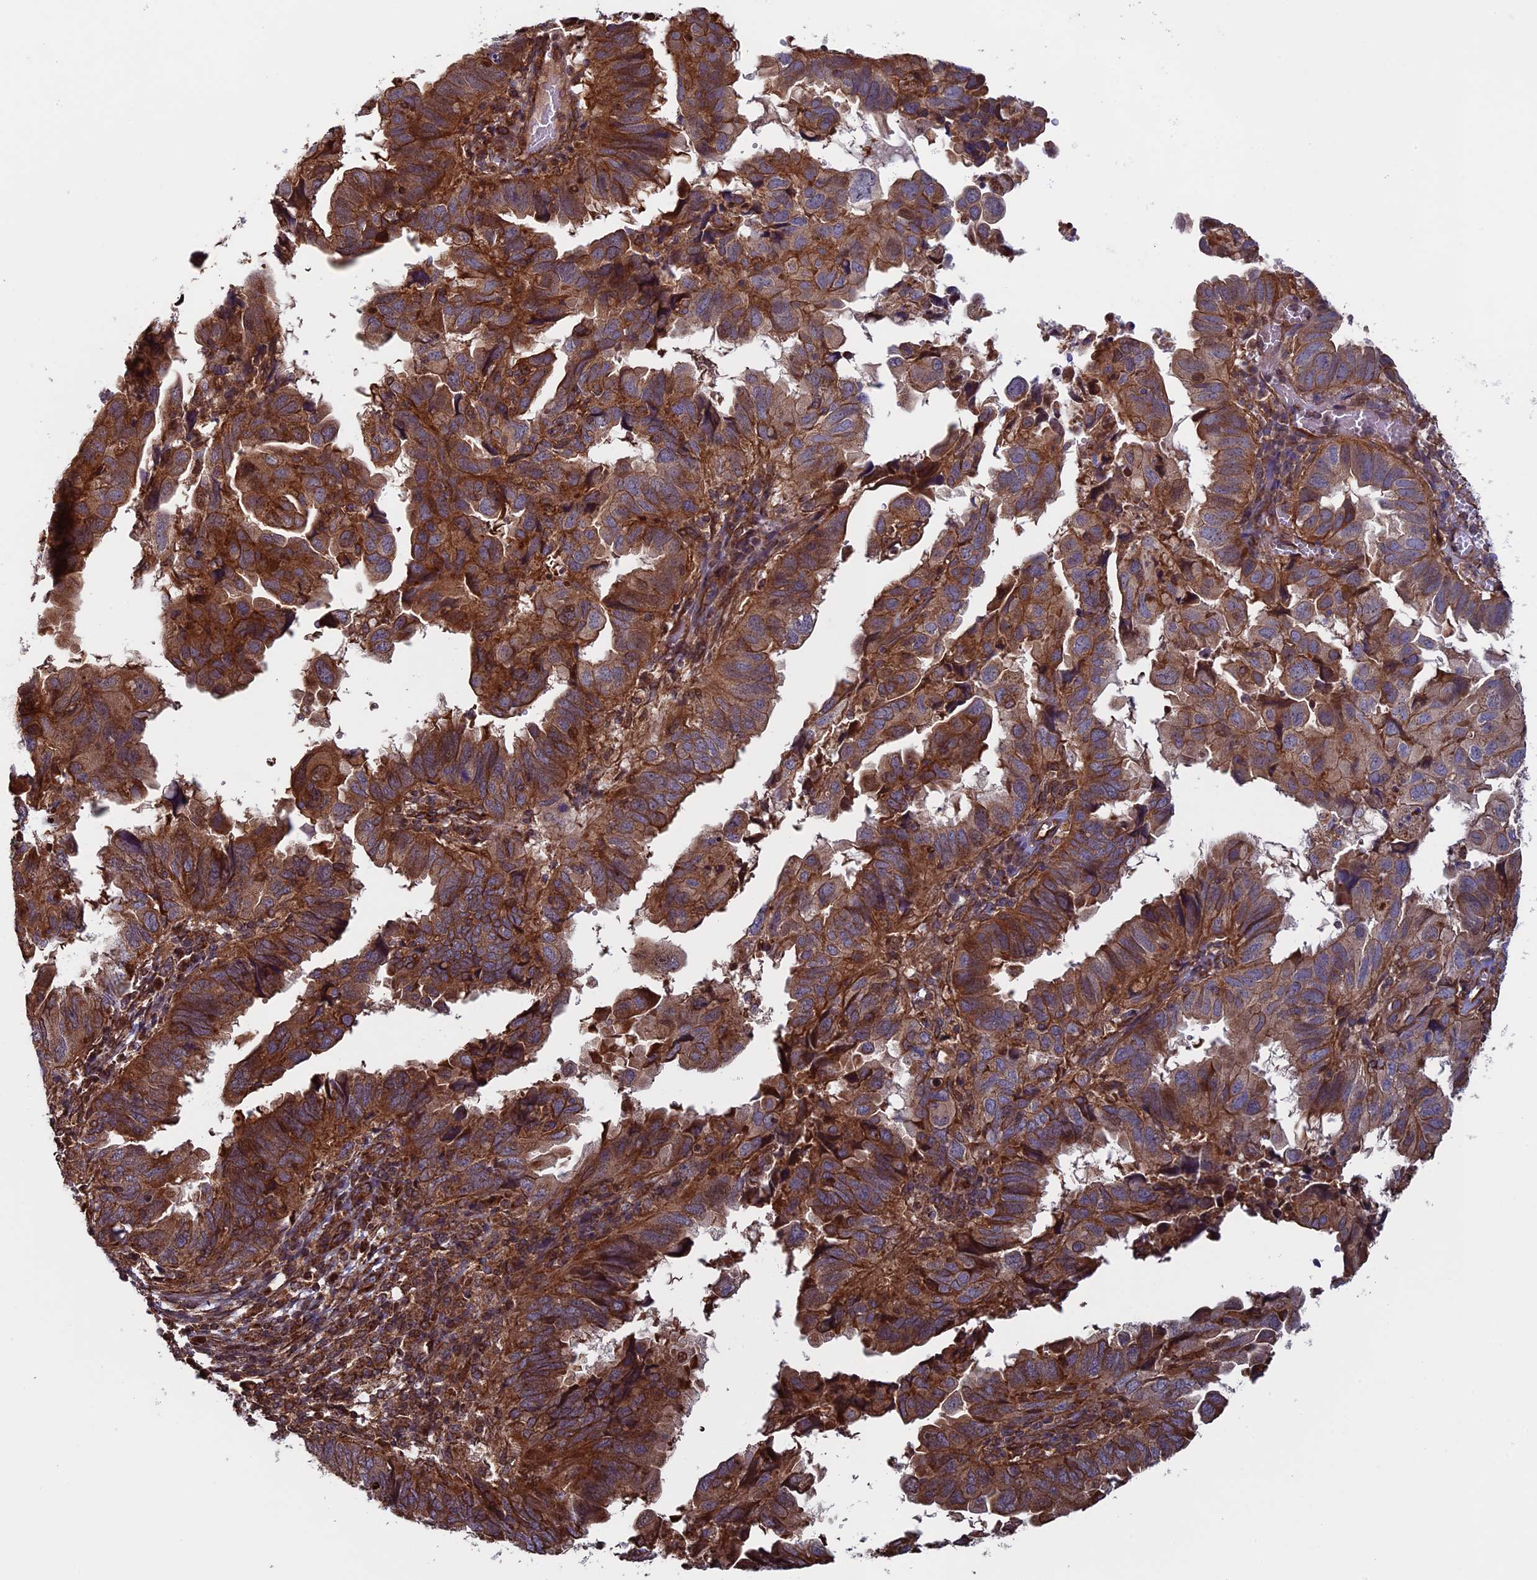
{"staining": {"intensity": "strong", "quantity": ">75%", "location": "cytoplasmic/membranous"}, "tissue": "endometrial cancer", "cell_type": "Tumor cells", "image_type": "cancer", "snomed": [{"axis": "morphology", "description": "Adenocarcinoma, NOS"}, {"axis": "topography", "description": "Uterus"}], "caption": "Brown immunohistochemical staining in human endometrial cancer demonstrates strong cytoplasmic/membranous expression in about >75% of tumor cells.", "gene": "CCDC8", "patient": {"sex": "female", "age": 77}}